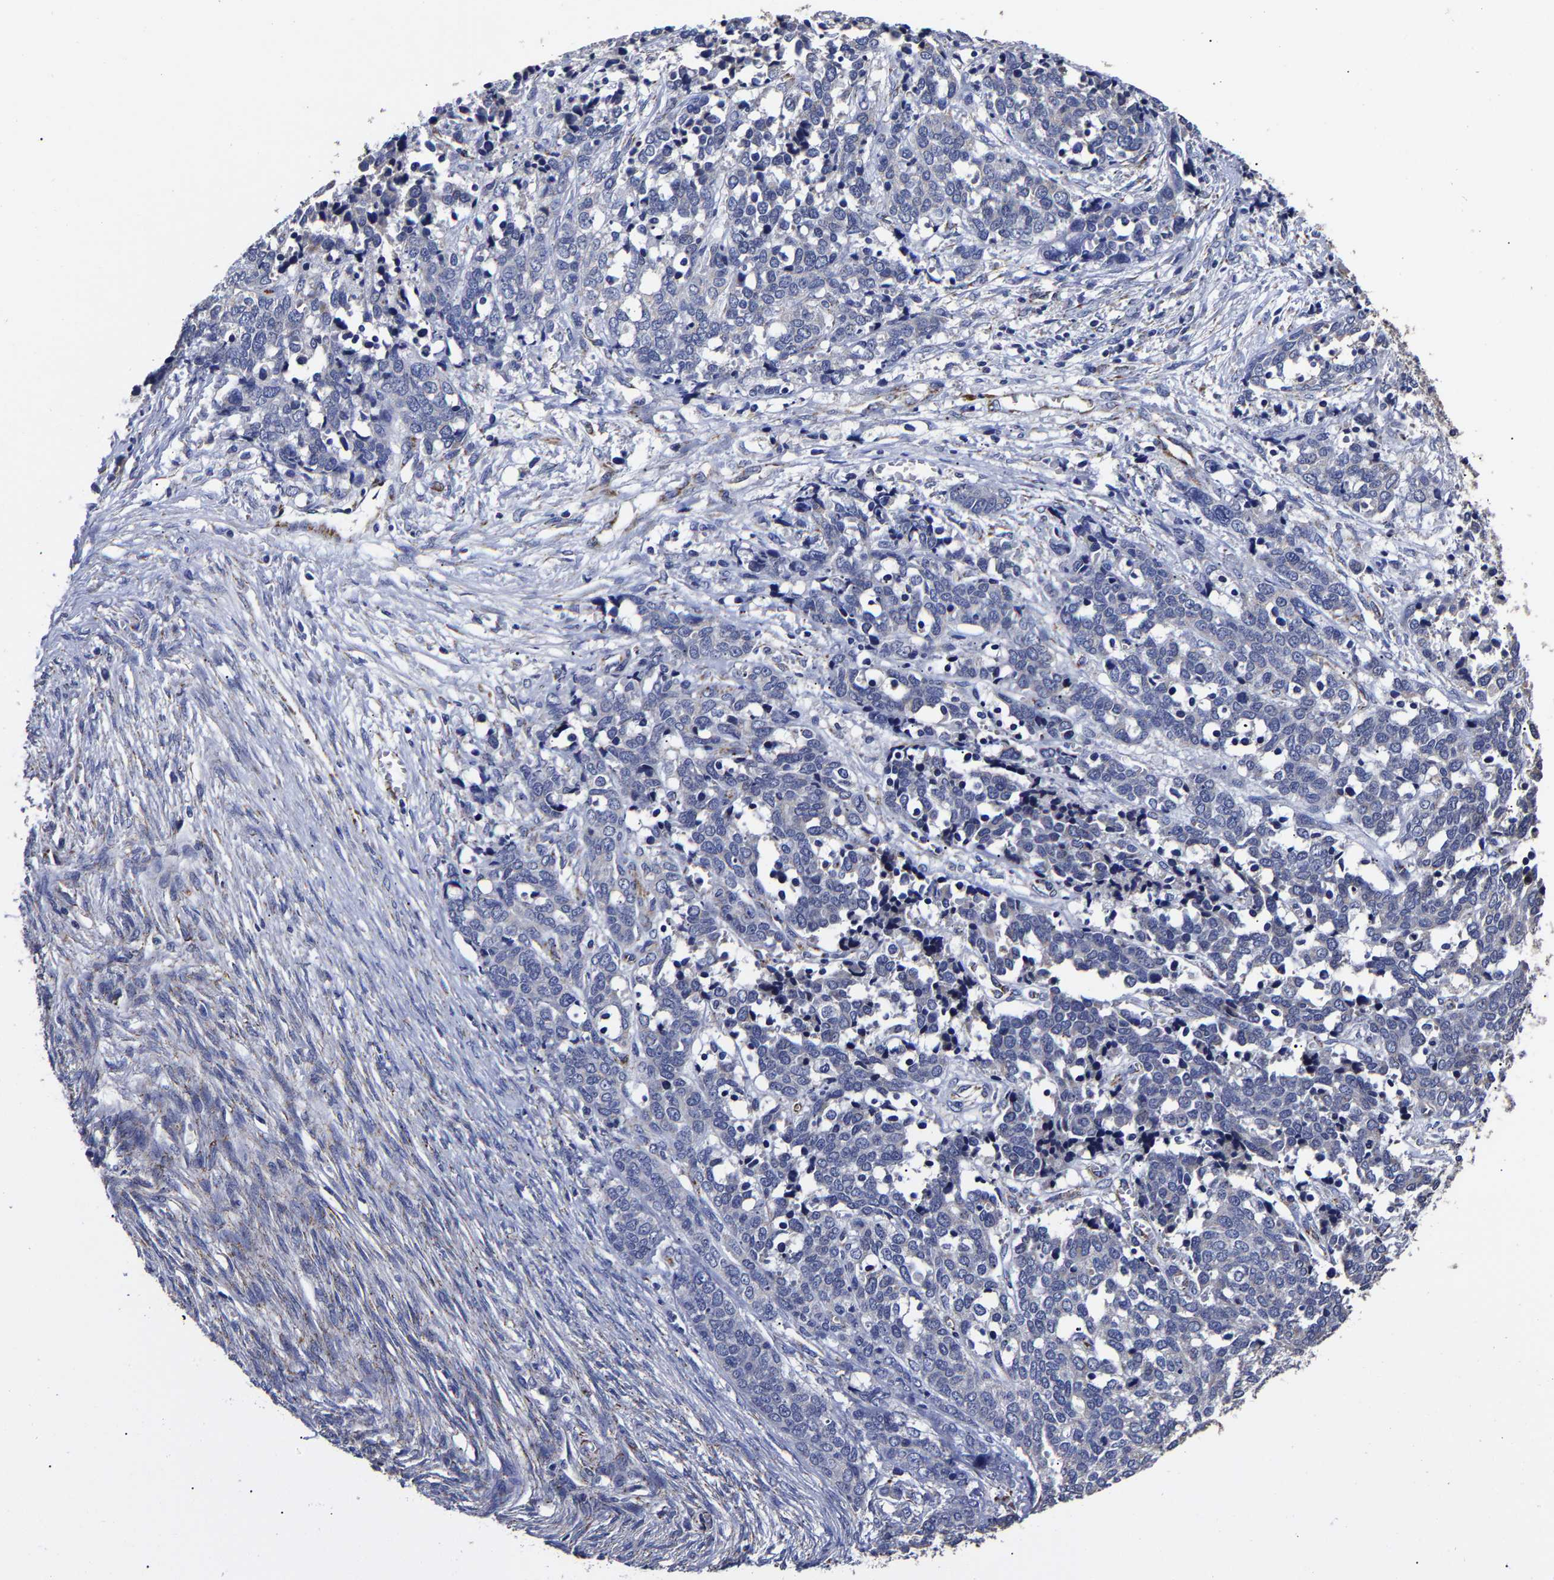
{"staining": {"intensity": "negative", "quantity": "none", "location": "none"}, "tissue": "ovarian cancer", "cell_type": "Tumor cells", "image_type": "cancer", "snomed": [{"axis": "morphology", "description": "Cystadenocarcinoma, serous, NOS"}, {"axis": "topography", "description": "Ovary"}], "caption": "Photomicrograph shows no significant protein staining in tumor cells of ovarian serous cystadenocarcinoma. (DAB (3,3'-diaminobenzidine) immunohistochemistry (IHC) with hematoxylin counter stain).", "gene": "AASS", "patient": {"sex": "female", "age": 44}}